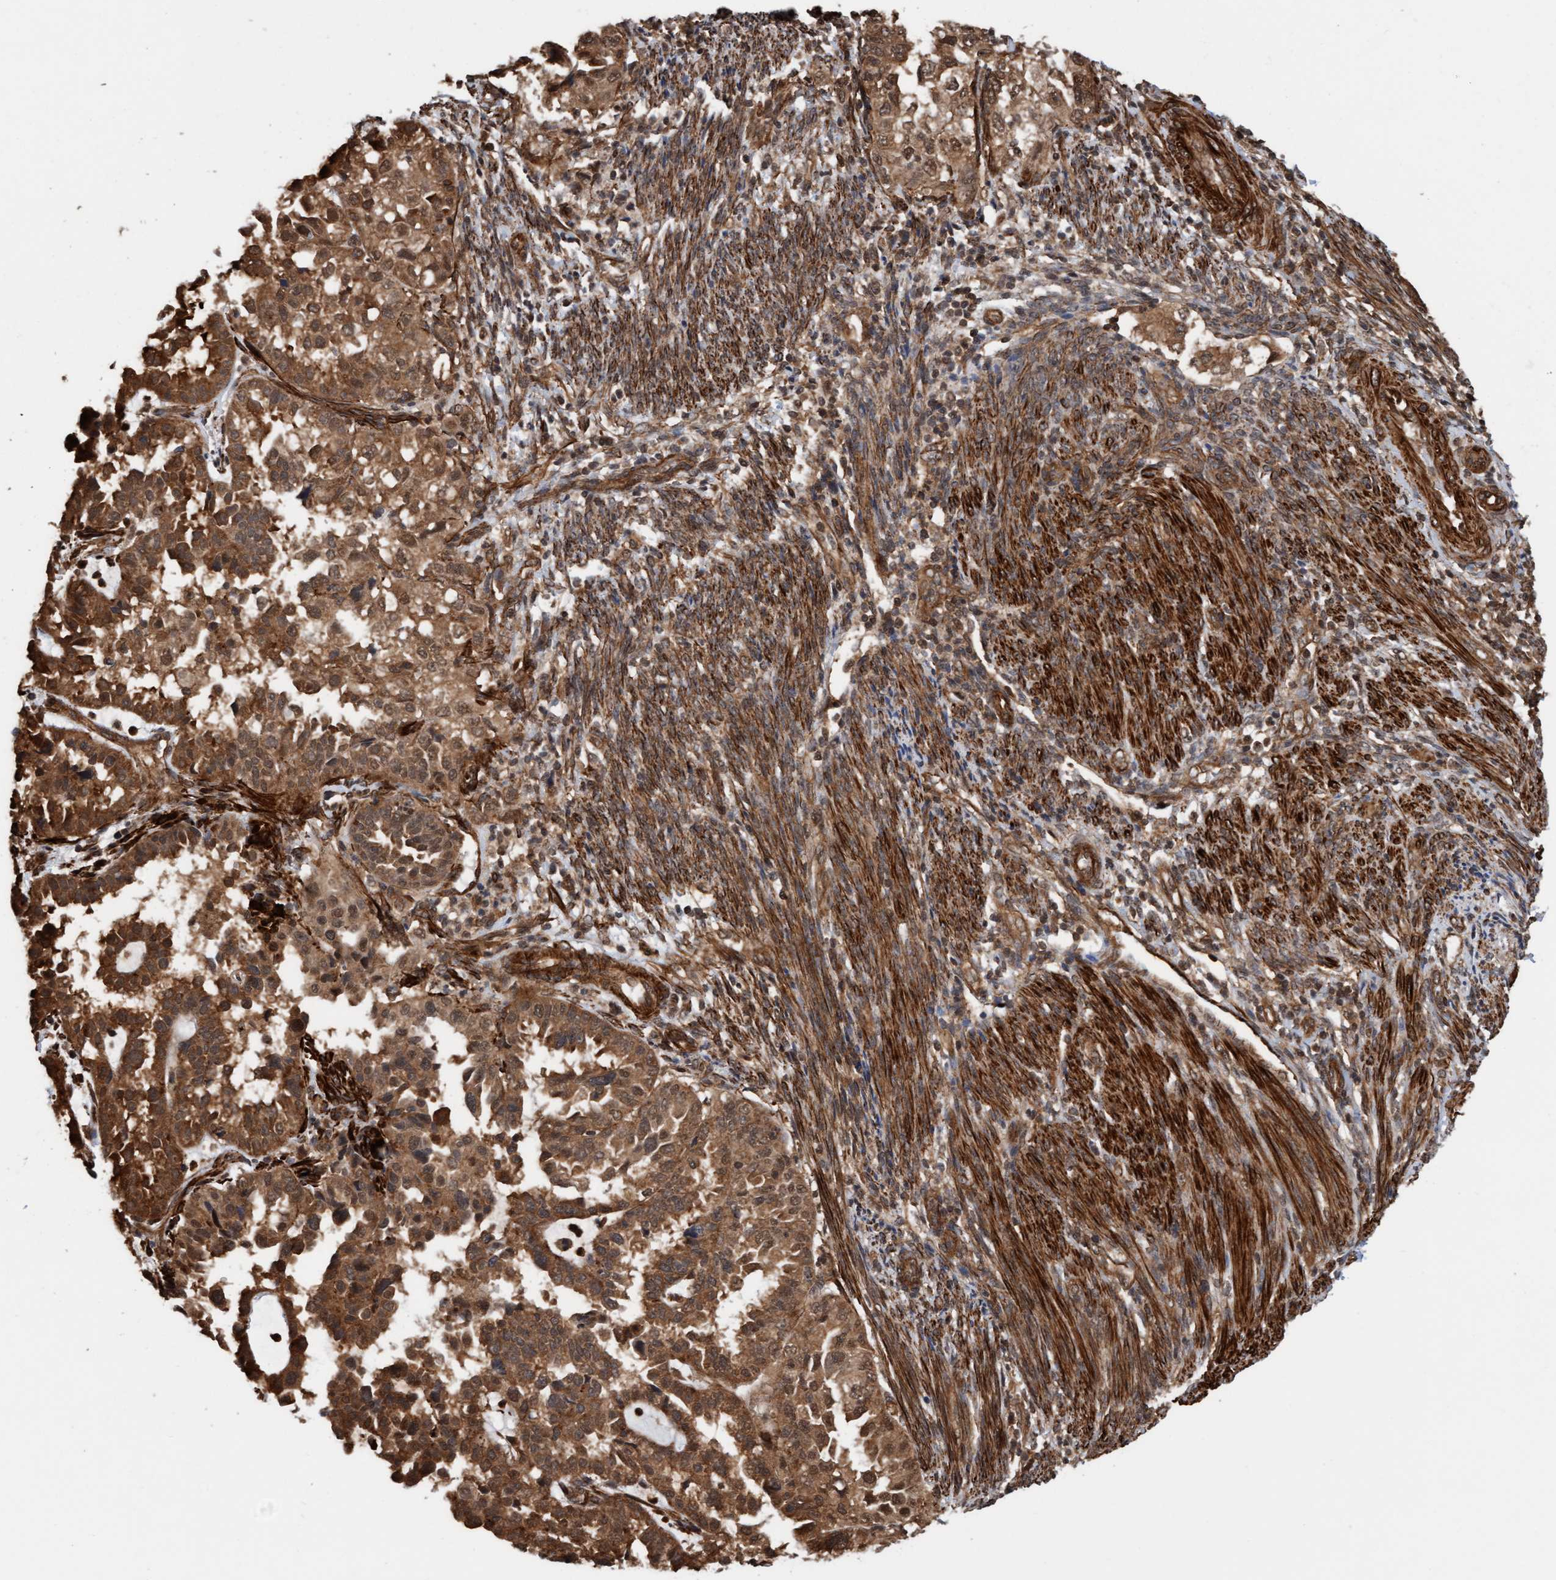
{"staining": {"intensity": "moderate", "quantity": ">75%", "location": "cytoplasmic/membranous,nuclear"}, "tissue": "endometrial cancer", "cell_type": "Tumor cells", "image_type": "cancer", "snomed": [{"axis": "morphology", "description": "Adenocarcinoma, NOS"}, {"axis": "topography", "description": "Endometrium"}], "caption": "The image exhibits staining of endometrial adenocarcinoma, revealing moderate cytoplasmic/membranous and nuclear protein positivity (brown color) within tumor cells.", "gene": "STXBP4", "patient": {"sex": "female", "age": 85}}